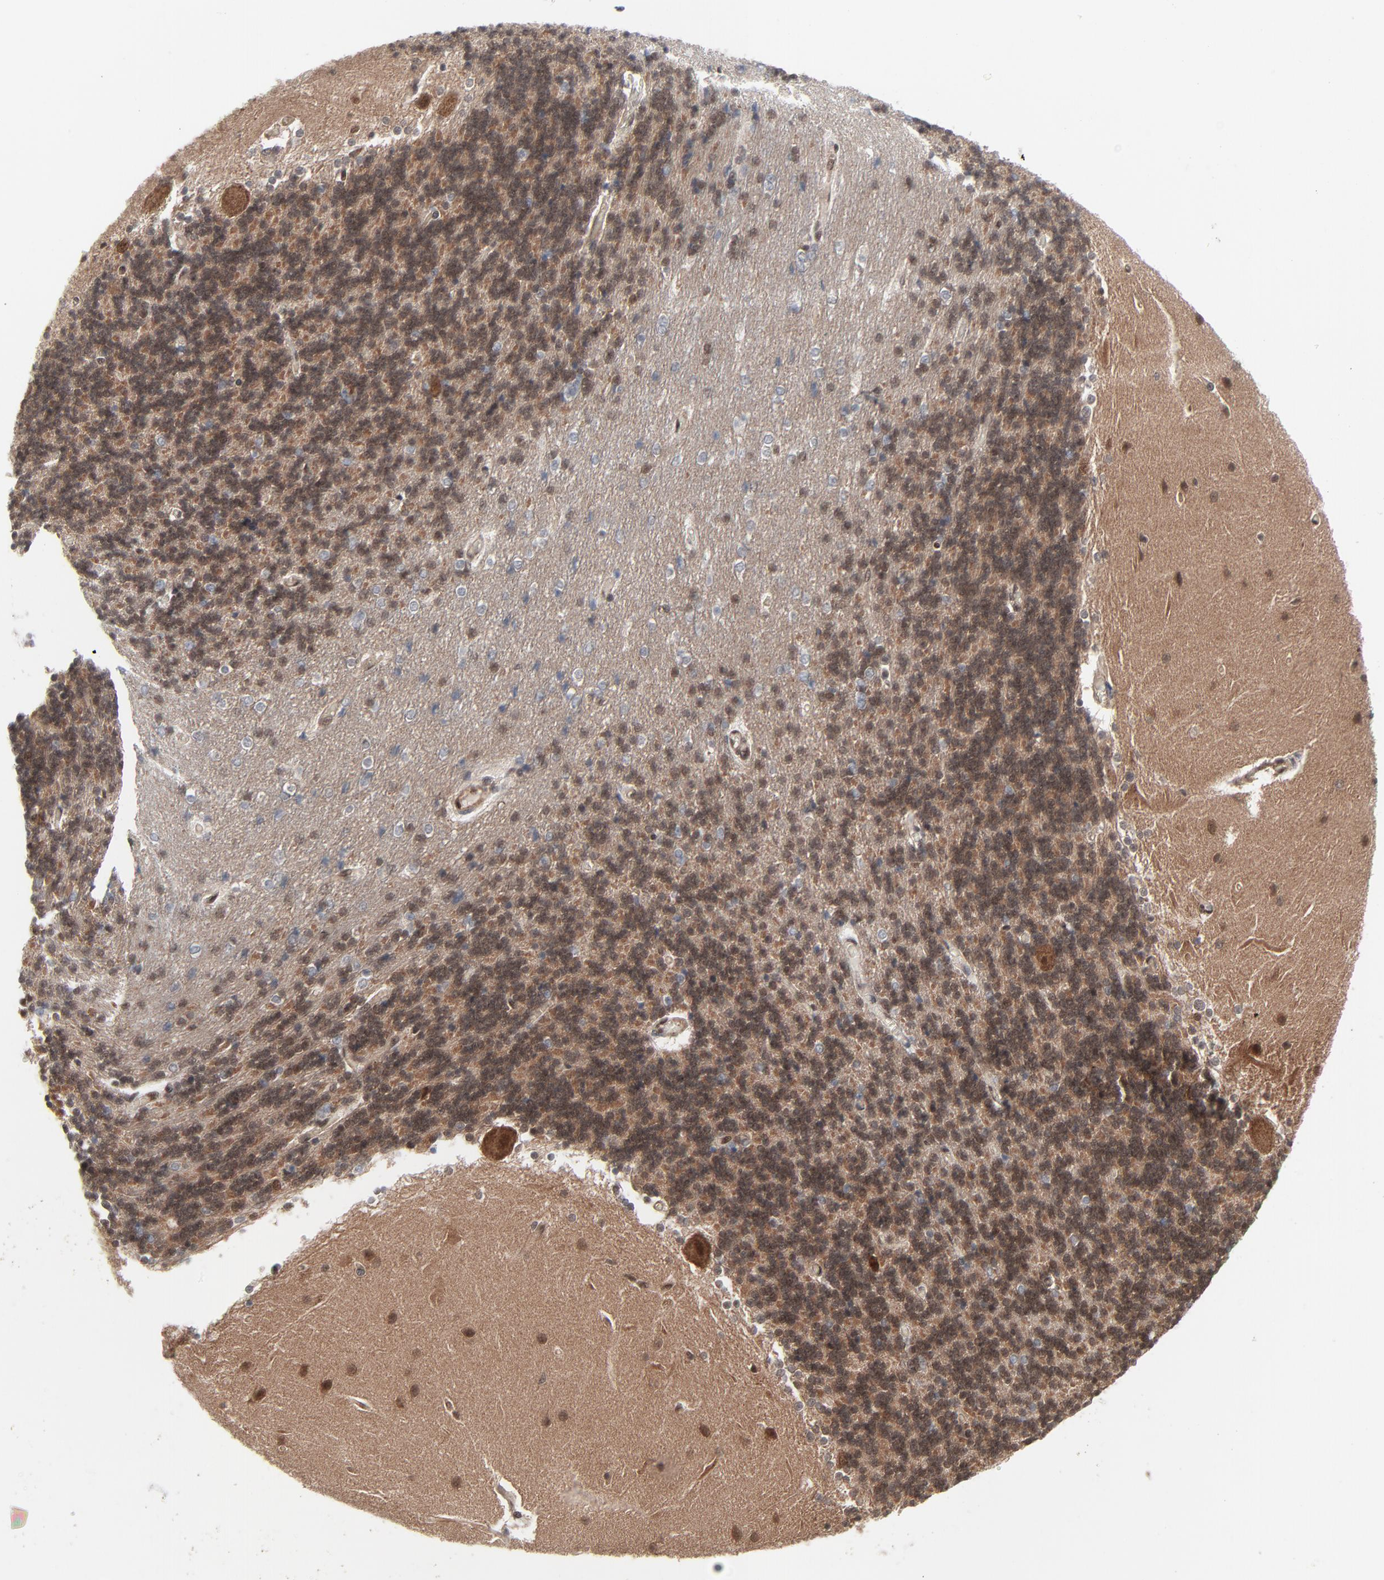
{"staining": {"intensity": "moderate", "quantity": ">75%", "location": "cytoplasmic/membranous,nuclear"}, "tissue": "cerebellum", "cell_type": "Cells in granular layer", "image_type": "normal", "snomed": [{"axis": "morphology", "description": "Normal tissue, NOS"}, {"axis": "topography", "description": "Cerebellum"}], "caption": "A photomicrograph showing moderate cytoplasmic/membranous,nuclear staining in approximately >75% of cells in granular layer in unremarkable cerebellum, as visualized by brown immunohistochemical staining.", "gene": "AKT1", "patient": {"sex": "female", "age": 54}}